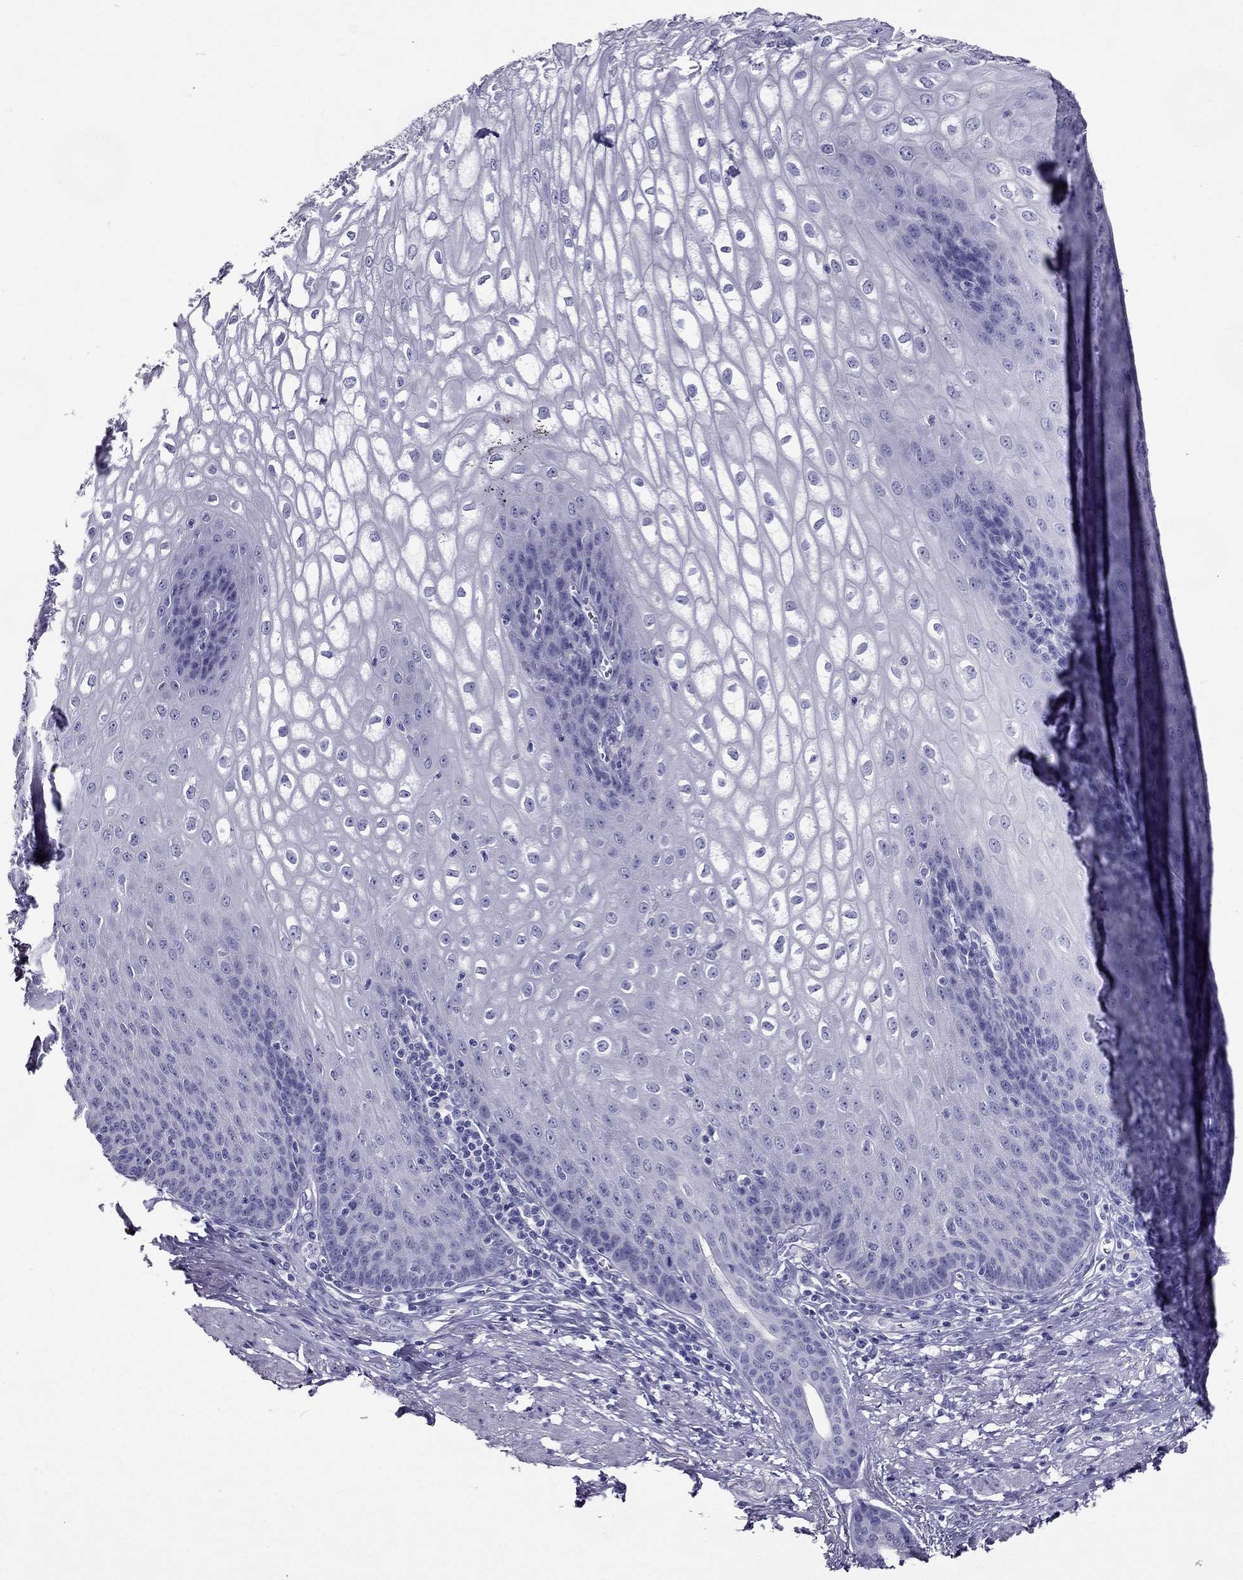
{"staining": {"intensity": "negative", "quantity": "none", "location": "none"}, "tissue": "esophagus", "cell_type": "Squamous epithelial cells", "image_type": "normal", "snomed": [{"axis": "morphology", "description": "Normal tissue, NOS"}, {"axis": "topography", "description": "Esophagus"}], "caption": "There is no significant staining in squamous epithelial cells of esophagus.", "gene": "ZNF541", "patient": {"sex": "male", "age": 58}}